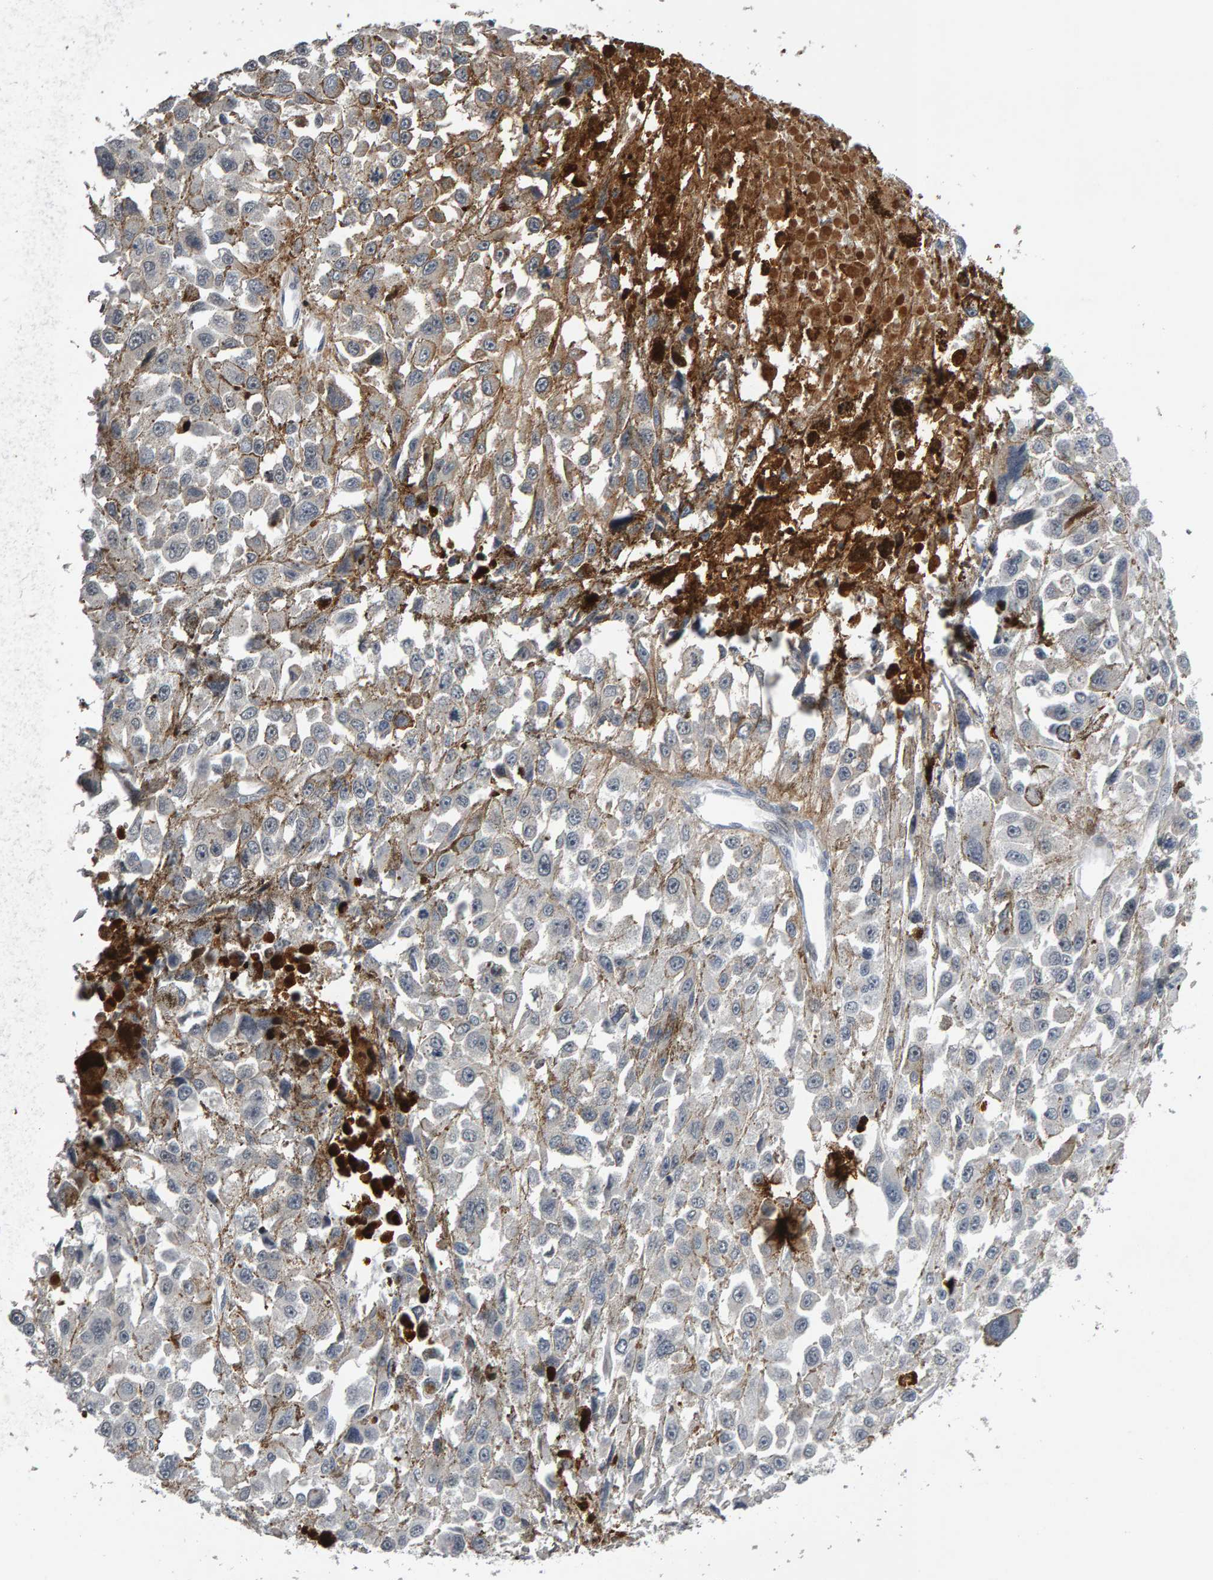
{"staining": {"intensity": "negative", "quantity": "none", "location": "none"}, "tissue": "melanoma", "cell_type": "Tumor cells", "image_type": "cancer", "snomed": [{"axis": "morphology", "description": "Malignant melanoma, Metastatic site"}, {"axis": "topography", "description": "Lymph node"}], "caption": "Immunohistochemistry (IHC) of melanoma exhibits no staining in tumor cells.", "gene": "IPO8", "patient": {"sex": "male", "age": 59}}